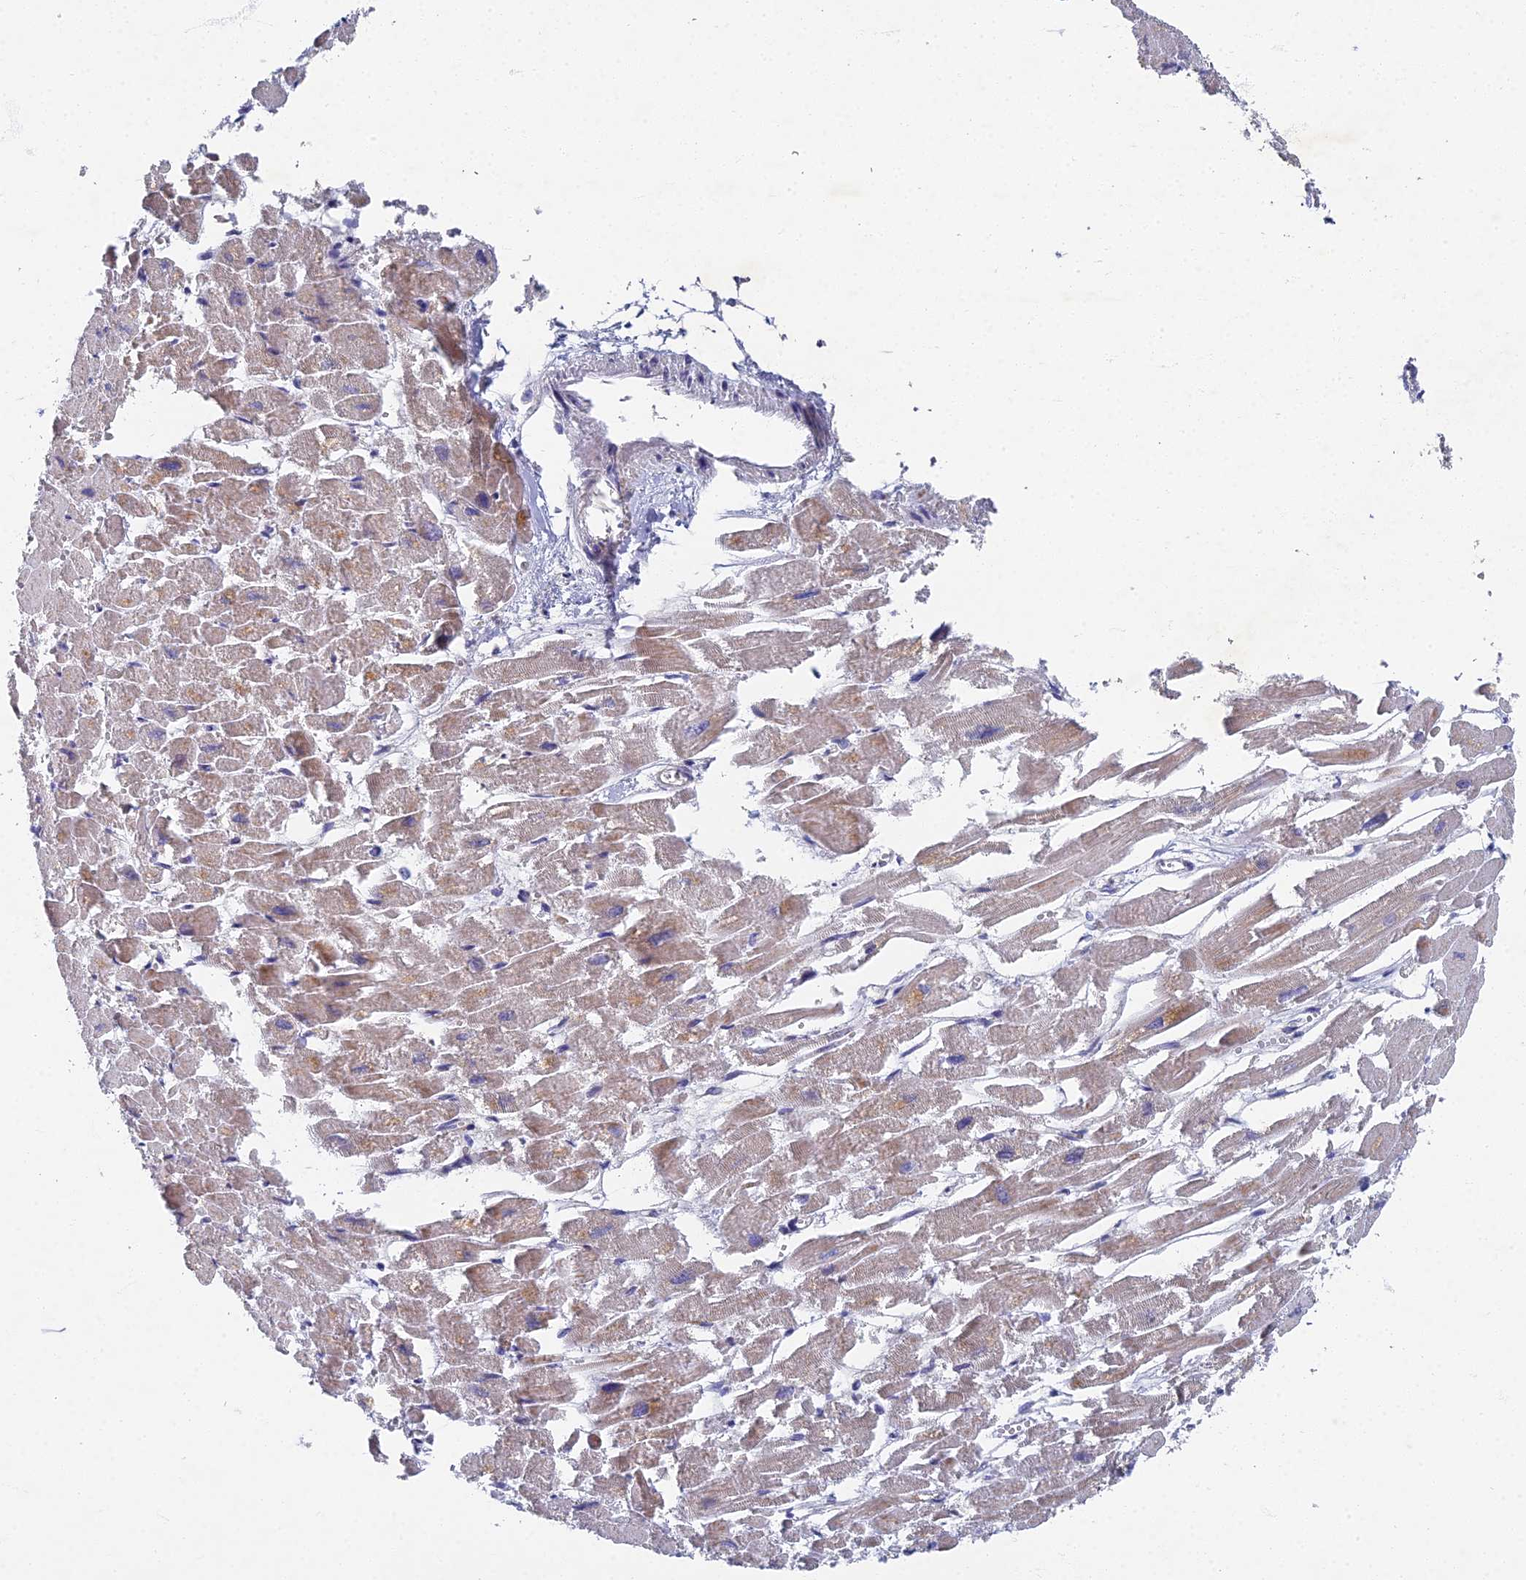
{"staining": {"intensity": "moderate", "quantity": ">75%", "location": "cytoplasmic/membranous"}, "tissue": "heart muscle", "cell_type": "Cardiomyocytes", "image_type": "normal", "snomed": [{"axis": "morphology", "description": "Normal tissue, NOS"}, {"axis": "topography", "description": "Heart"}], "caption": "Unremarkable heart muscle displays moderate cytoplasmic/membranous expression in approximately >75% of cardiomyocytes.", "gene": "SPIN4", "patient": {"sex": "male", "age": 54}}